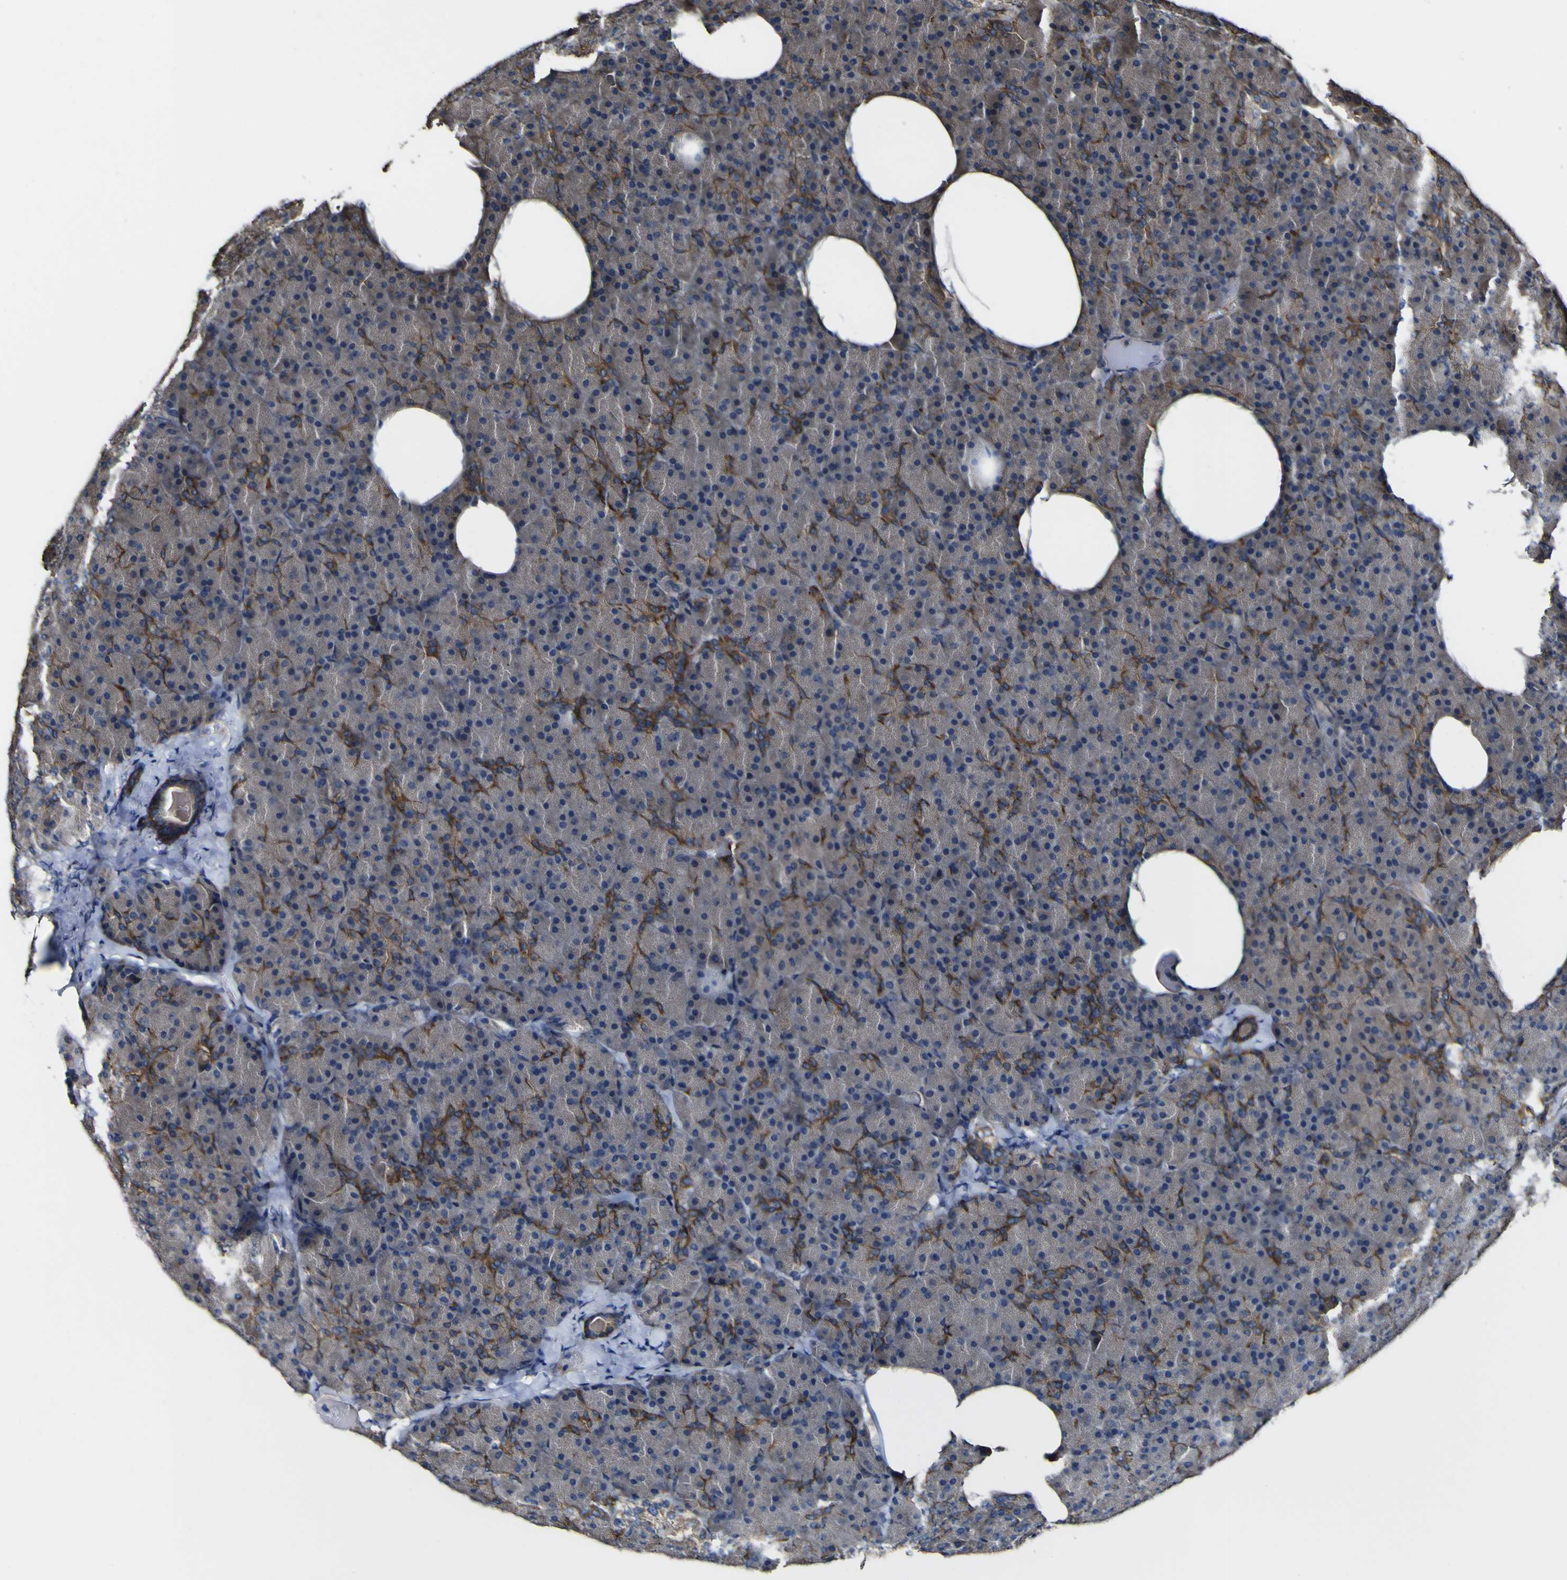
{"staining": {"intensity": "weak", "quantity": "25%-75%", "location": "cytoplasmic/membranous"}, "tissue": "pancreas", "cell_type": "Exocrine glandular cells", "image_type": "normal", "snomed": [{"axis": "morphology", "description": "Normal tissue, NOS"}, {"axis": "topography", "description": "Pancreas"}], "caption": "Exocrine glandular cells show weak cytoplasmic/membranous expression in about 25%-75% of cells in normal pancreas. (Stains: DAB in brown, nuclei in blue, Microscopy: brightfield microscopy at high magnification).", "gene": "NAALADL2", "patient": {"sex": "female", "age": 35}}